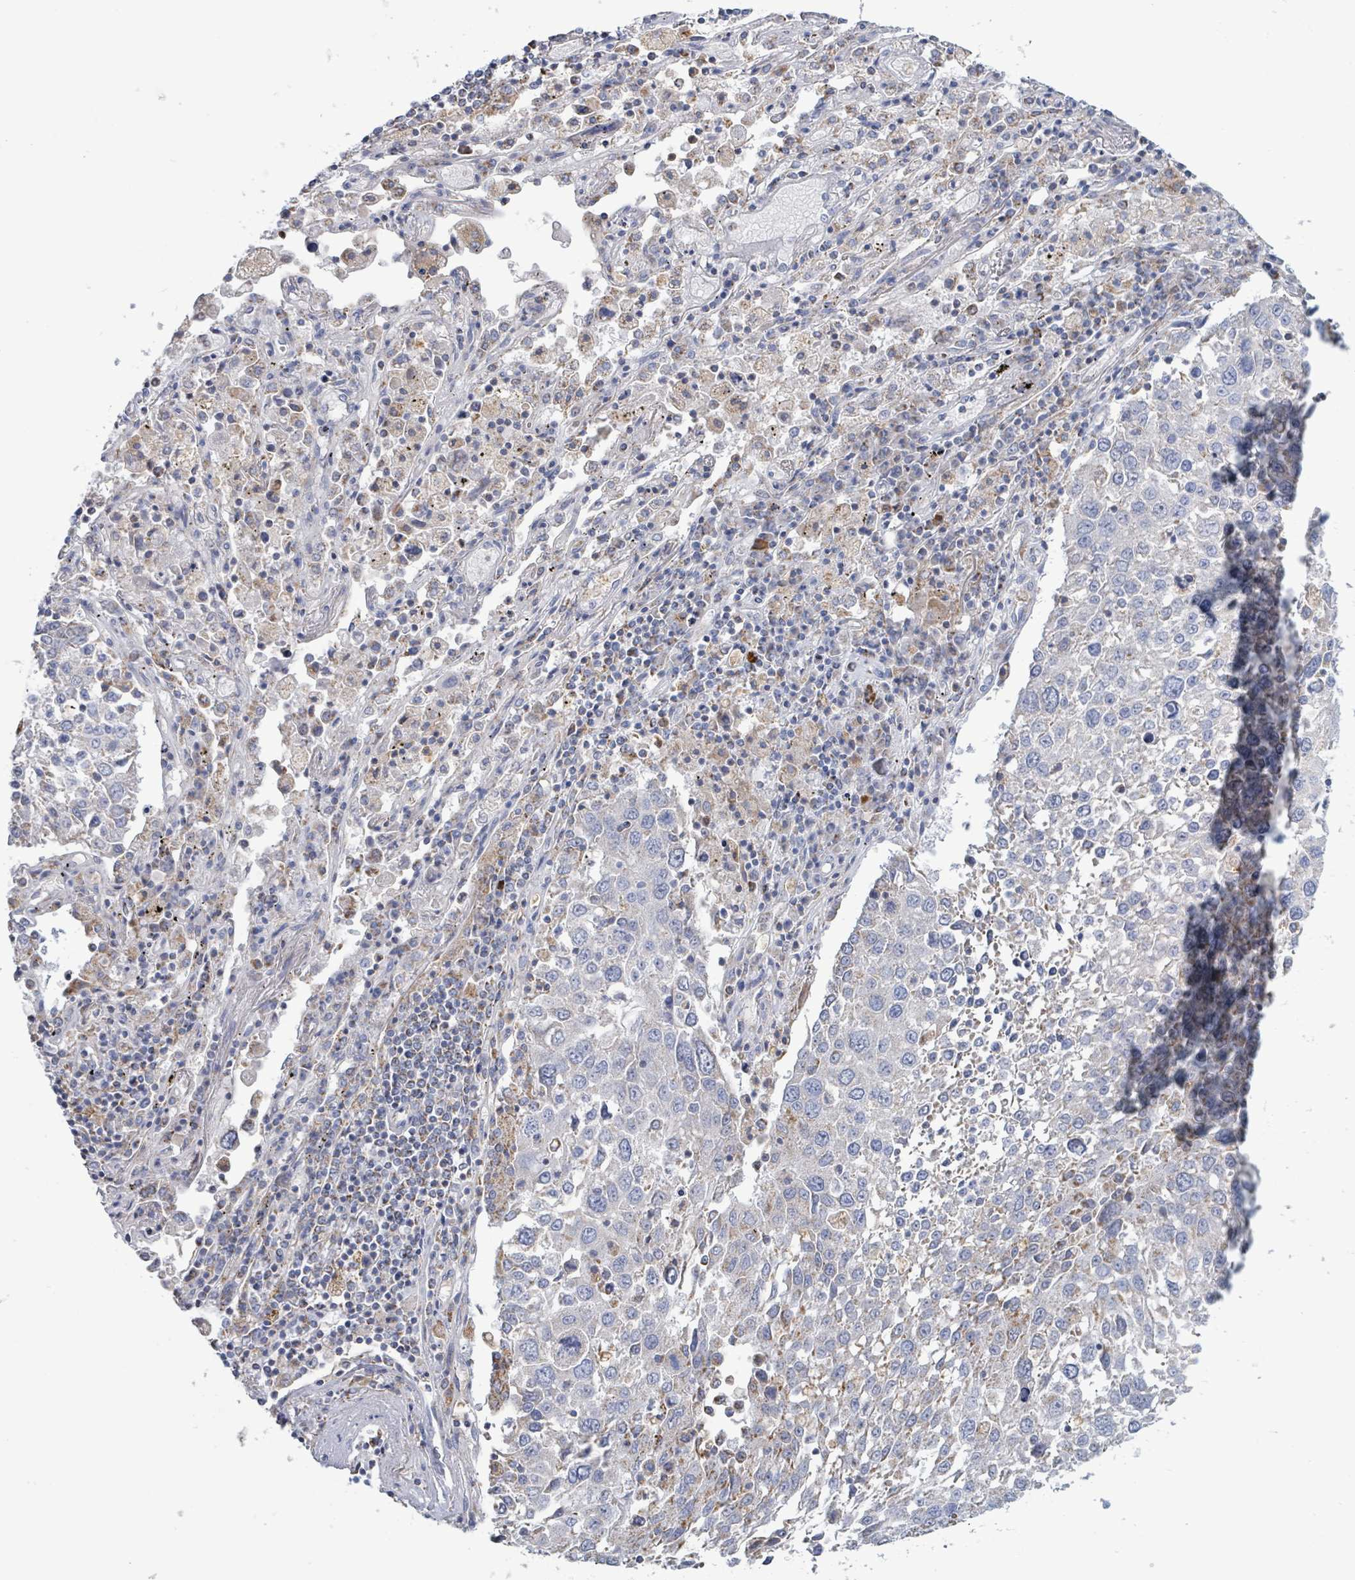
{"staining": {"intensity": "negative", "quantity": "none", "location": "none"}, "tissue": "lung cancer", "cell_type": "Tumor cells", "image_type": "cancer", "snomed": [{"axis": "morphology", "description": "Squamous cell carcinoma, NOS"}, {"axis": "topography", "description": "Lung"}], "caption": "Tumor cells are negative for brown protein staining in lung cancer (squamous cell carcinoma).", "gene": "AKR1C4", "patient": {"sex": "male", "age": 65}}